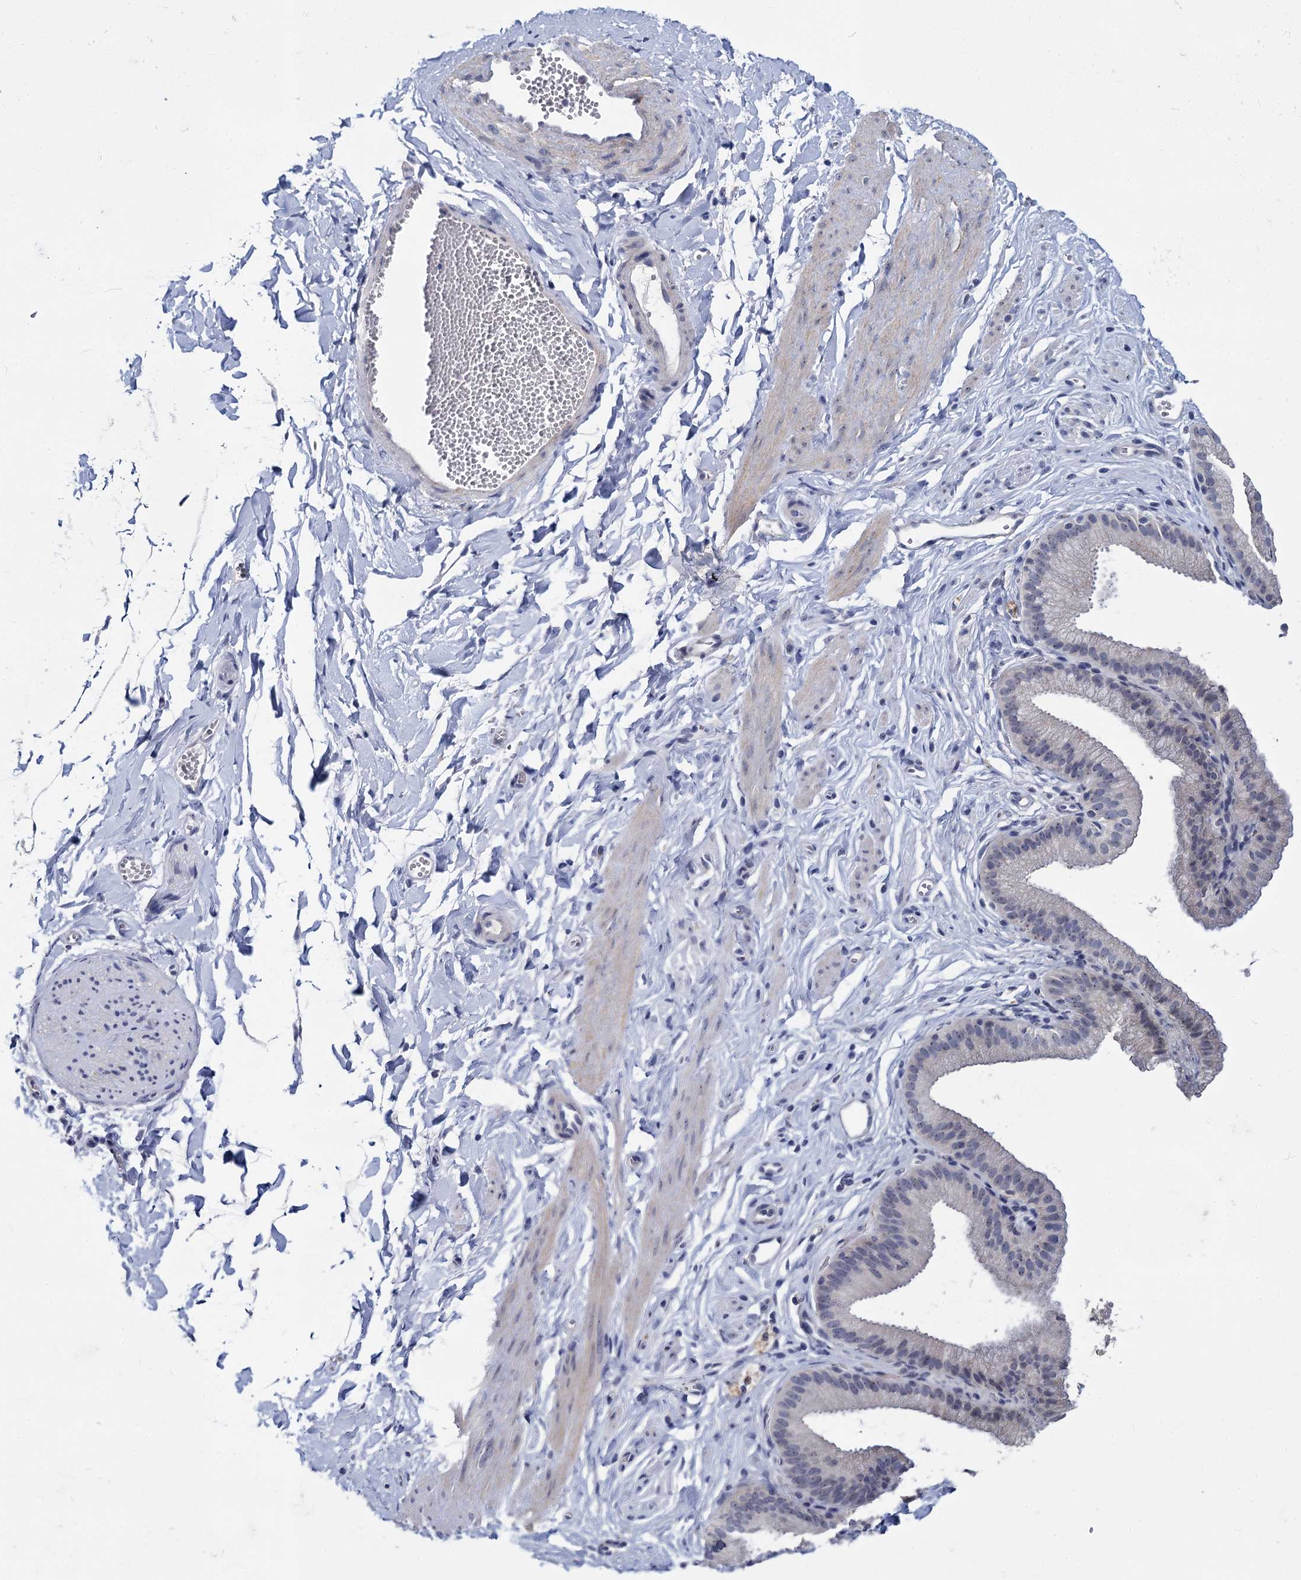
{"staining": {"intensity": "negative", "quantity": "none", "location": "none"}, "tissue": "adipose tissue", "cell_type": "Adipocytes", "image_type": "normal", "snomed": [{"axis": "morphology", "description": "Normal tissue, NOS"}, {"axis": "topography", "description": "Gallbladder"}, {"axis": "topography", "description": "Peripheral nerve tissue"}], "caption": "This histopathology image is of normal adipose tissue stained with IHC to label a protein in brown with the nuclei are counter-stained blue. There is no positivity in adipocytes.", "gene": "SFN", "patient": {"sex": "male", "age": 38}}